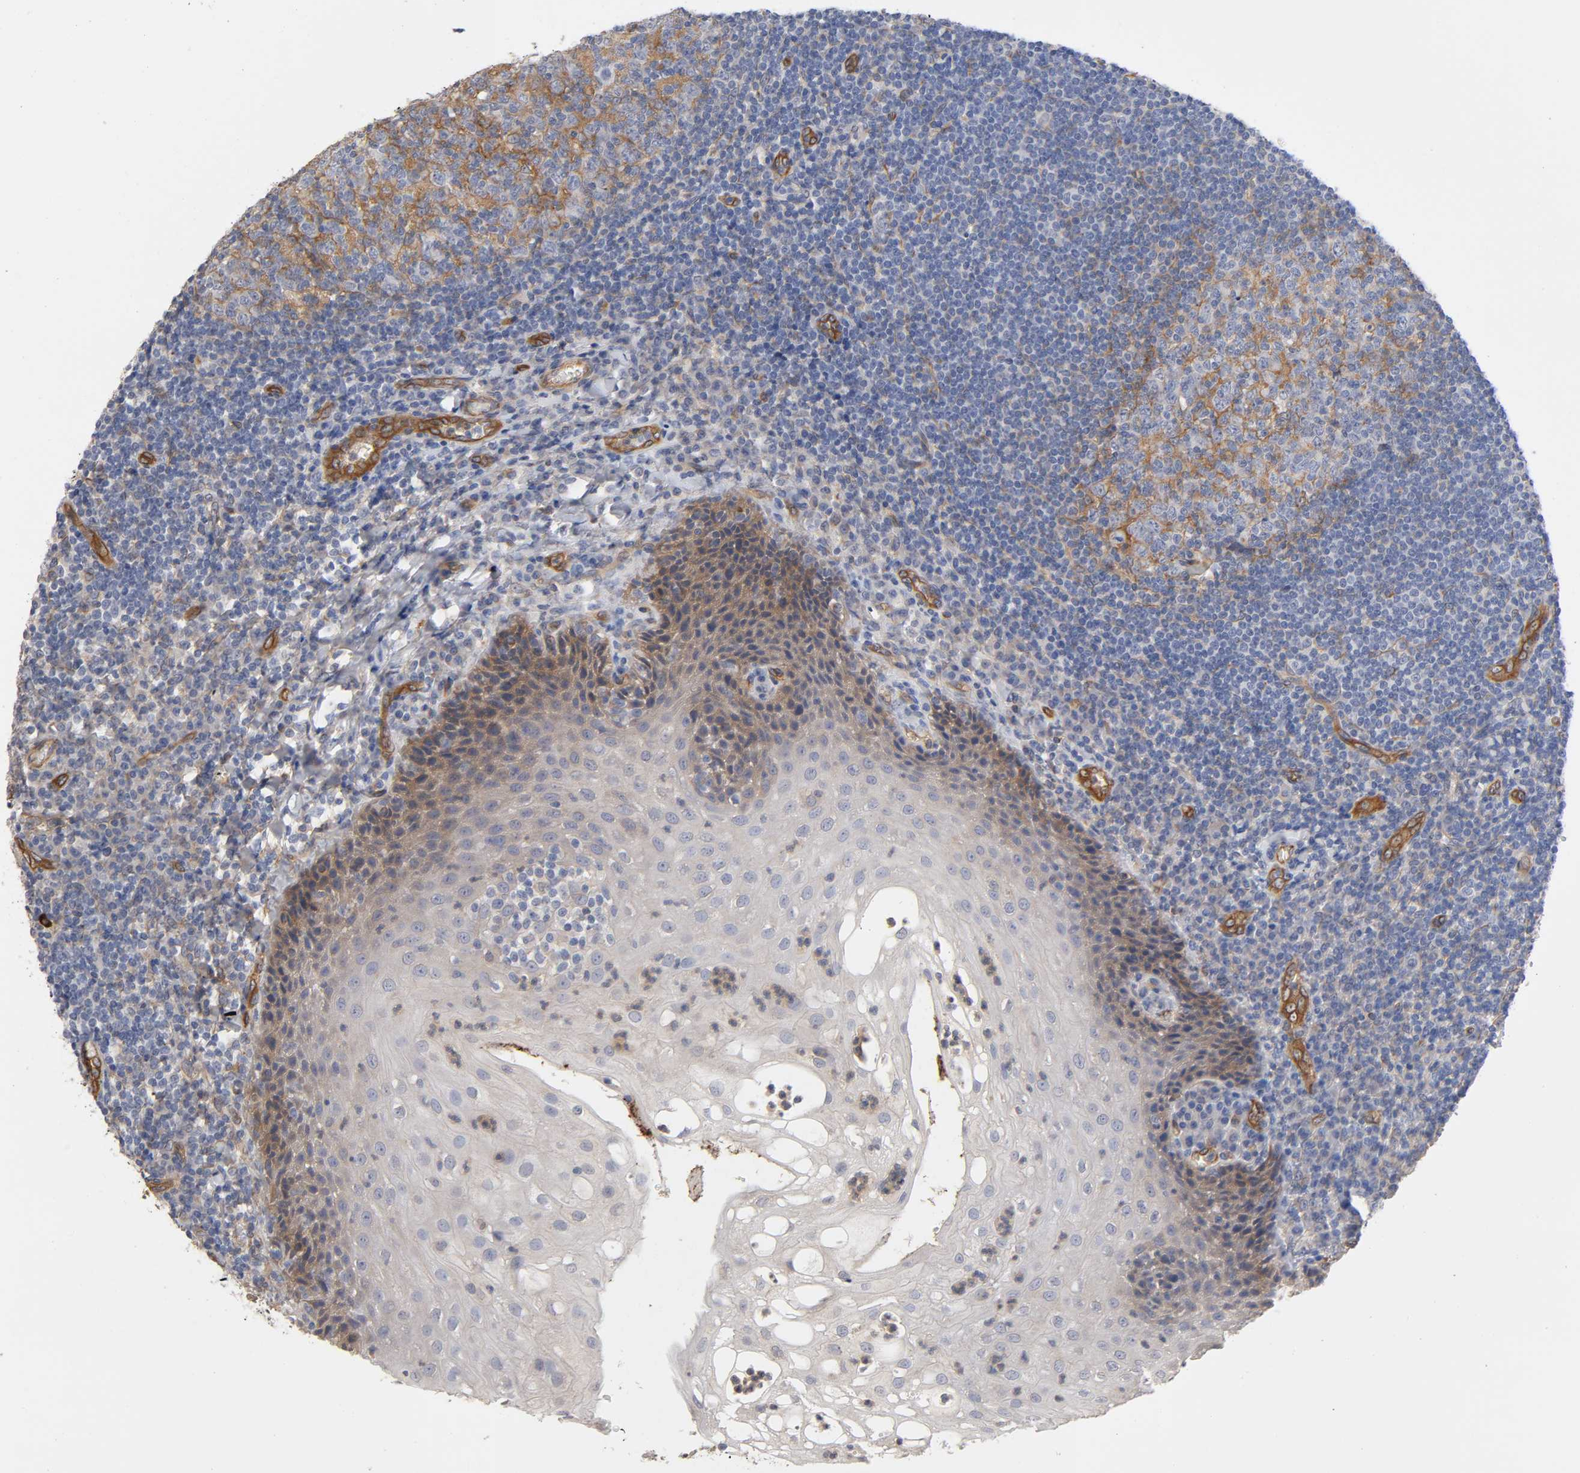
{"staining": {"intensity": "moderate", "quantity": "<25%", "location": "cytoplasmic/membranous"}, "tissue": "tonsil", "cell_type": "Germinal center cells", "image_type": "normal", "snomed": [{"axis": "morphology", "description": "Normal tissue, NOS"}, {"axis": "topography", "description": "Tonsil"}], "caption": "DAB immunohistochemical staining of normal tonsil displays moderate cytoplasmic/membranous protein staining in about <25% of germinal center cells.", "gene": "RAB13", "patient": {"sex": "male", "age": 31}}